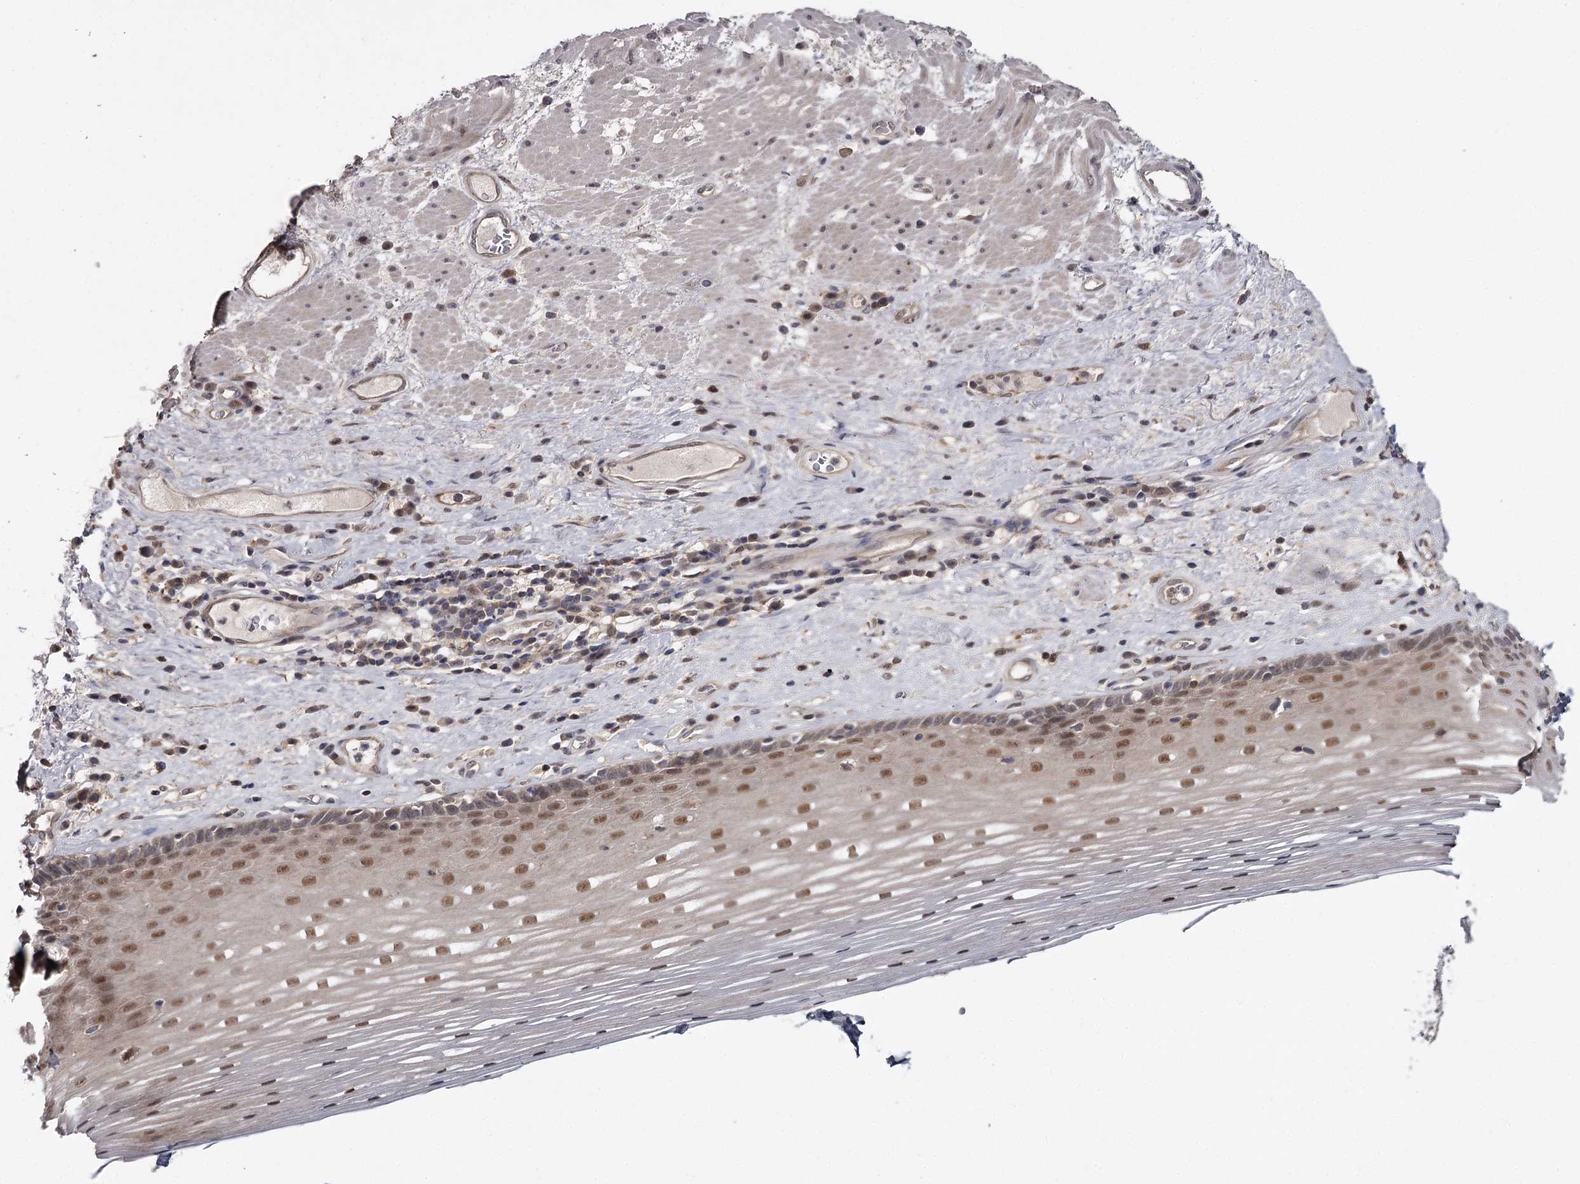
{"staining": {"intensity": "moderate", "quantity": ">75%", "location": "cytoplasmic/membranous,nuclear"}, "tissue": "esophagus", "cell_type": "Squamous epithelial cells", "image_type": "normal", "snomed": [{"axis": "morphology", "description": "Normal tissue, NOS"}, {"axis": "topography", "description": "Esophagus"}], "caption": "A high-resolution image shows IHC staining of unremarkable esophagus, which reveals moderate cytoplasmic/membranous,nuclear staining in approximately >75% of squamous epithelial cells.", "gene": "GTSF1", "patient": {"sex": "male", "age": 62}}